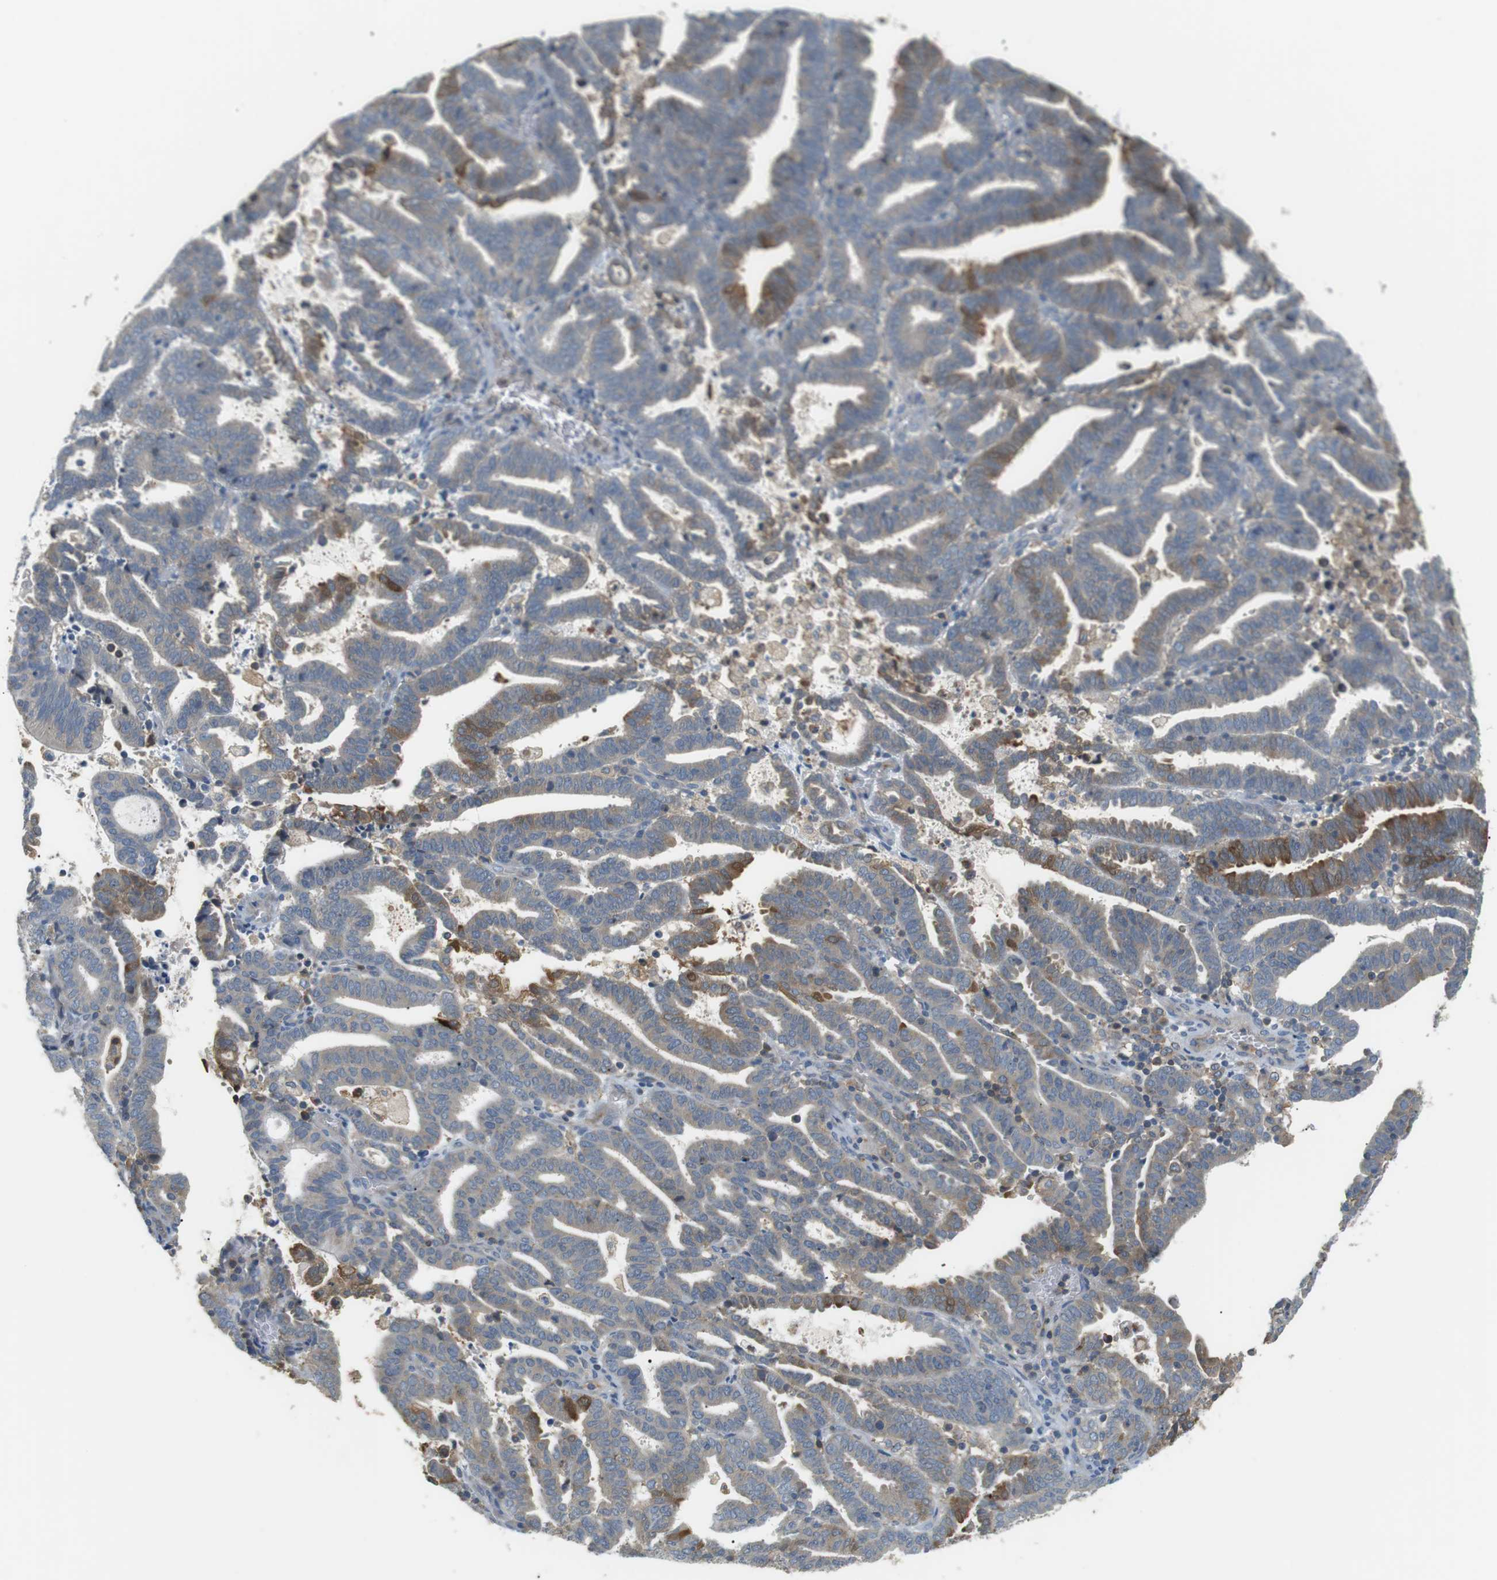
{"staining": {"intensity": "moderate", "quantity": "<25%", "location": "cytoplasmic/membranous"}, "tissue": "endometrial cancer", "cell_type": "Tumor cells", "image_type": "cancer", "snomed": [{"axis": "morphology", "description": "Adenocarcinoma, NOS"}, {"axis": "topography", "description": "Uterus"}], "caption": "Immunohistochemical staining of endometrial cancer reveals low levels of moderate cytoplasmic/membranous protein positivity in about <25% of tumor cells. (IHC, brightfield microscopy, high magnification).", "gene": "P2RY1", "patient": {"sex": "female", "age": 83}}